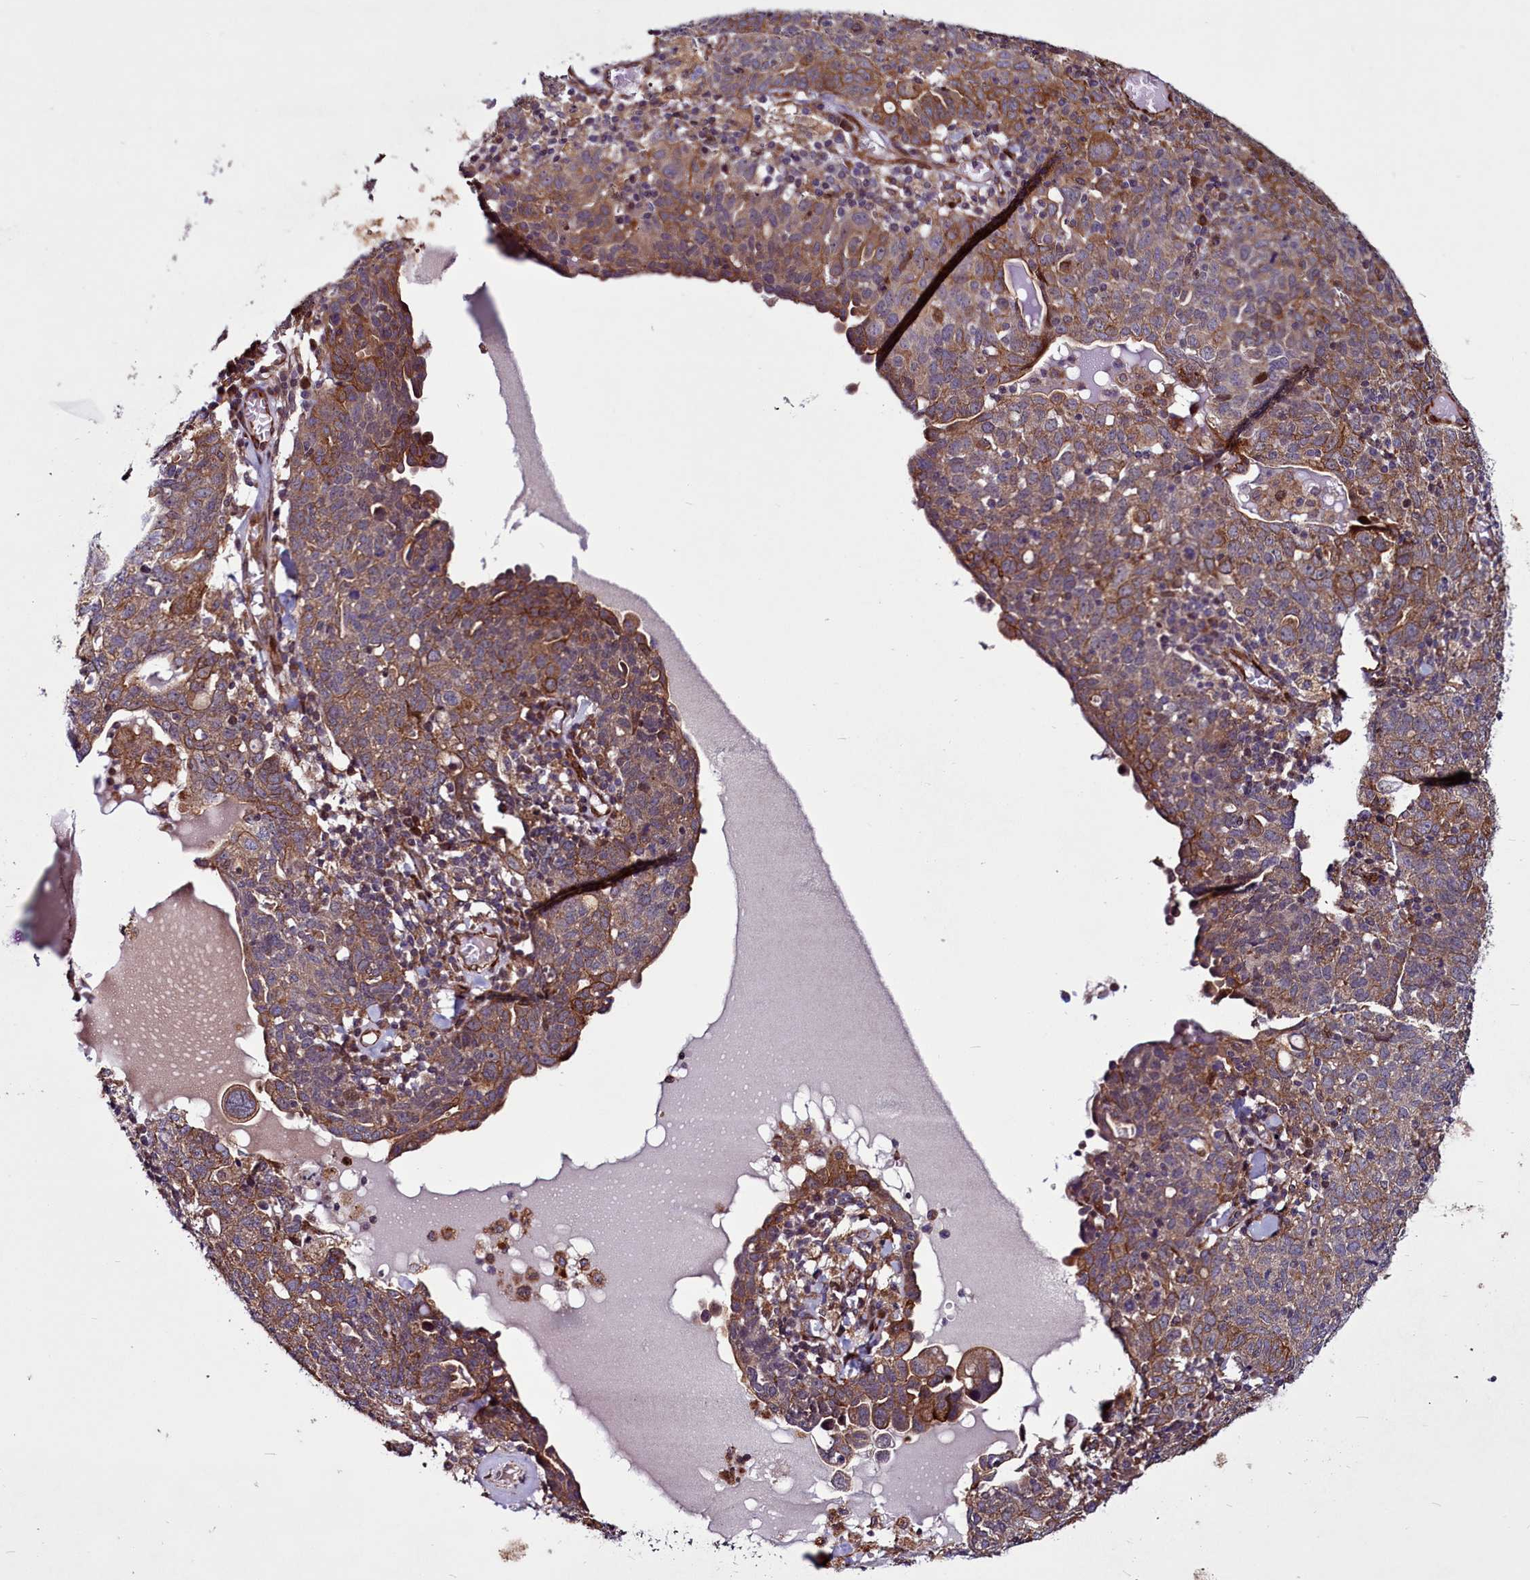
{"staining": {"intensity": "moderate", "quantity": ">75%", "location": "cytoplasmic/membranous"}, "tissue": "ovarian cancer", "cell_type": "Tumor cells", "image_type": "cancer", "snomed": [{"axis": "morphology", "description": "Carcinoma, endometroid"}, {"axis": "topography", "description": "Ovary"}], "caption": "A micrograph of endometroid carcinoma (ovarian) stained for a protein demonstrates moderate cytoplasmic/membranous brown staining in tumor cells. (DAB IHC with brightfield microscopy, high magnification).", "gene": "MCRIP1", "patient": {"sex": "female", "age": 62}}